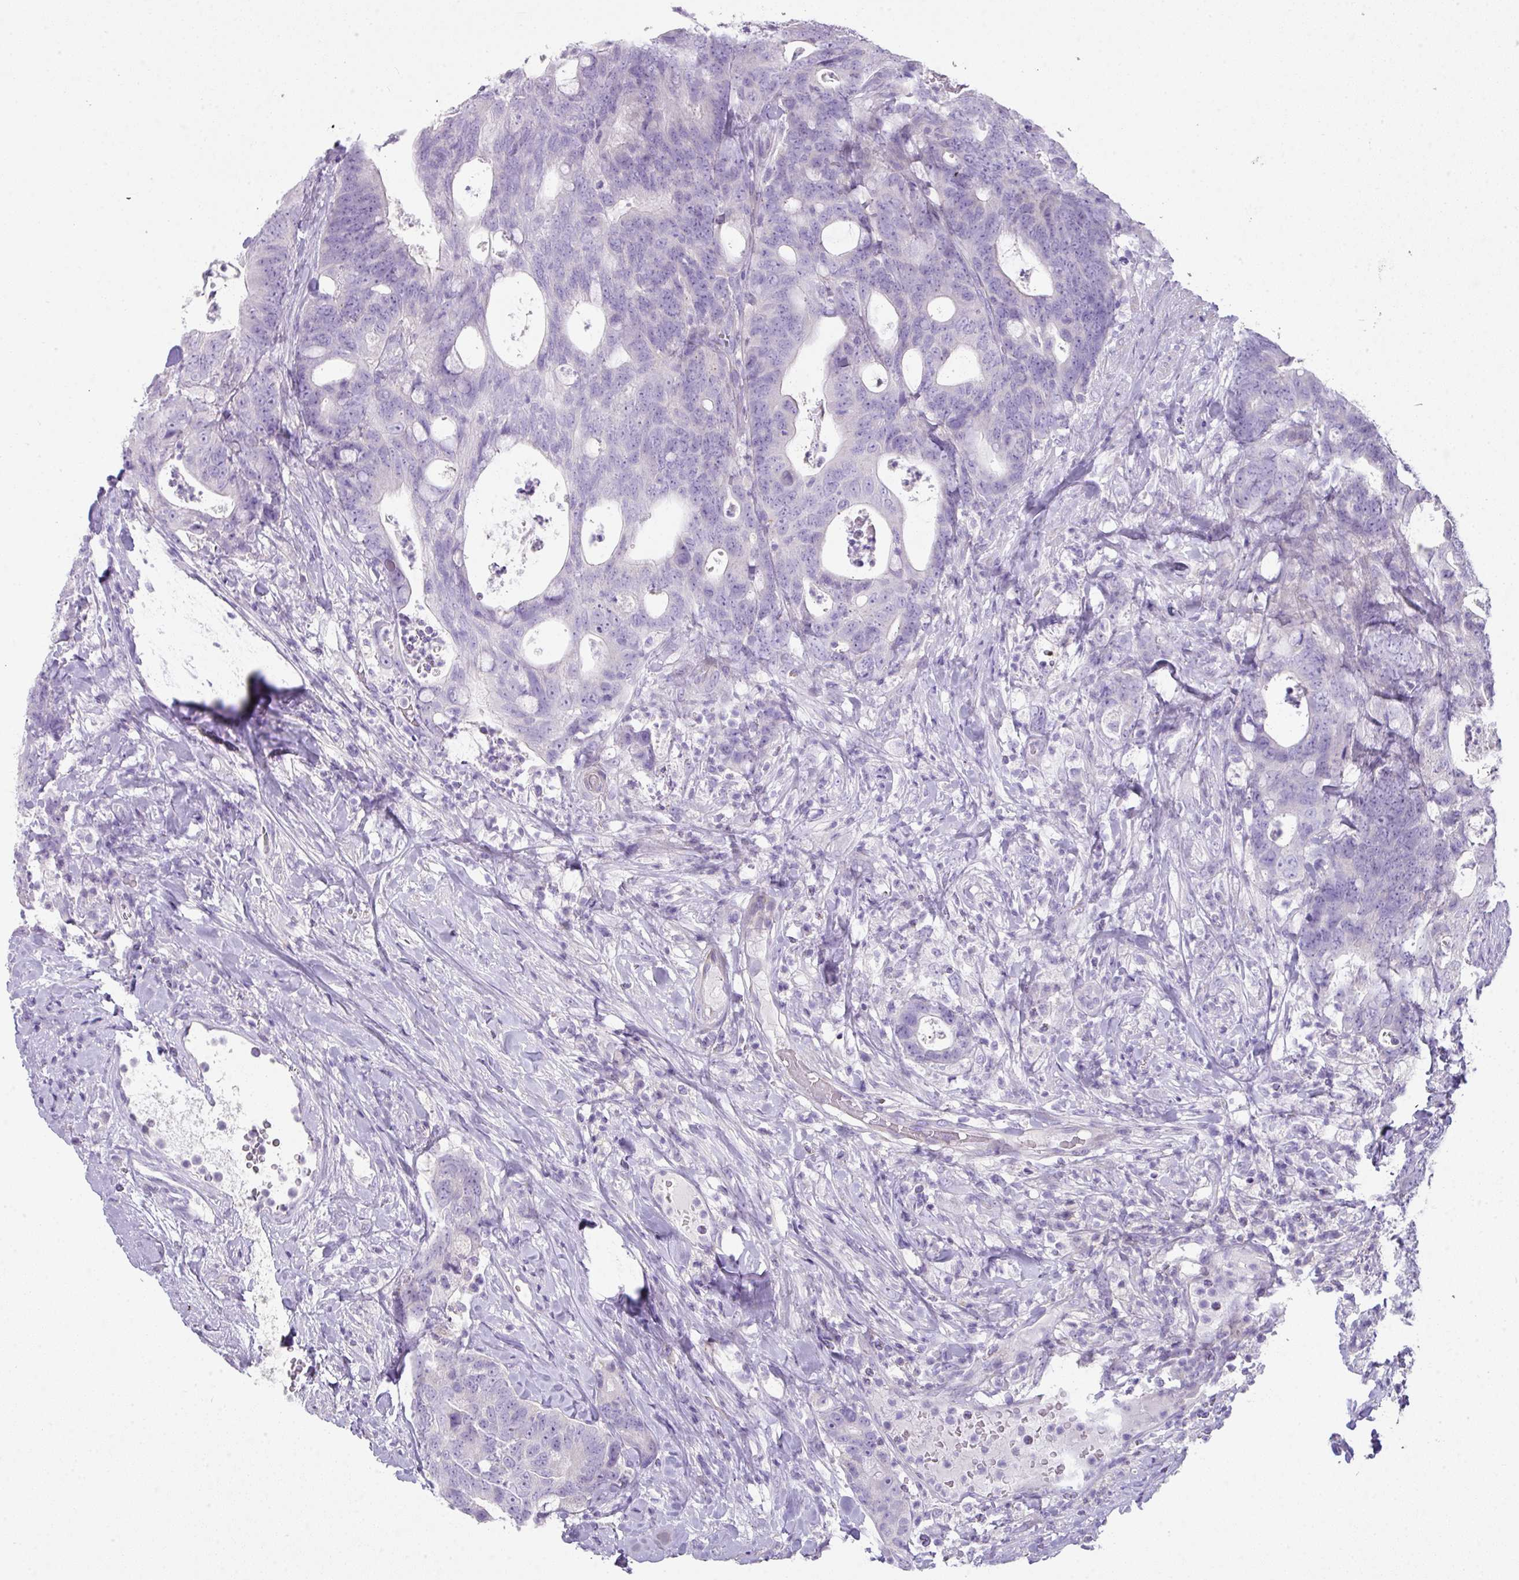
{"staining": {"intensity": "negative", "quantity": "none", "location": "none"}, "tissue": "colorectal cancer", "cell_type": "Tumor cells", "image_type": "cancer", "snomed": [{"axis": "morphology", "description": "Adenocarcinoma, NOS"}, {"axis": "topography", "description": "Colon"}], "caption": "Immunohistochemical staining of colorectal cancer demonstrates no significant expression in tumor cells. (Brightfield microscopy of DAB (3,3'-diaminobenzidine) immunohistochemistry at high magnification).", "gene": "GLI4", "patient": {"sex": "female", "age": 82}}